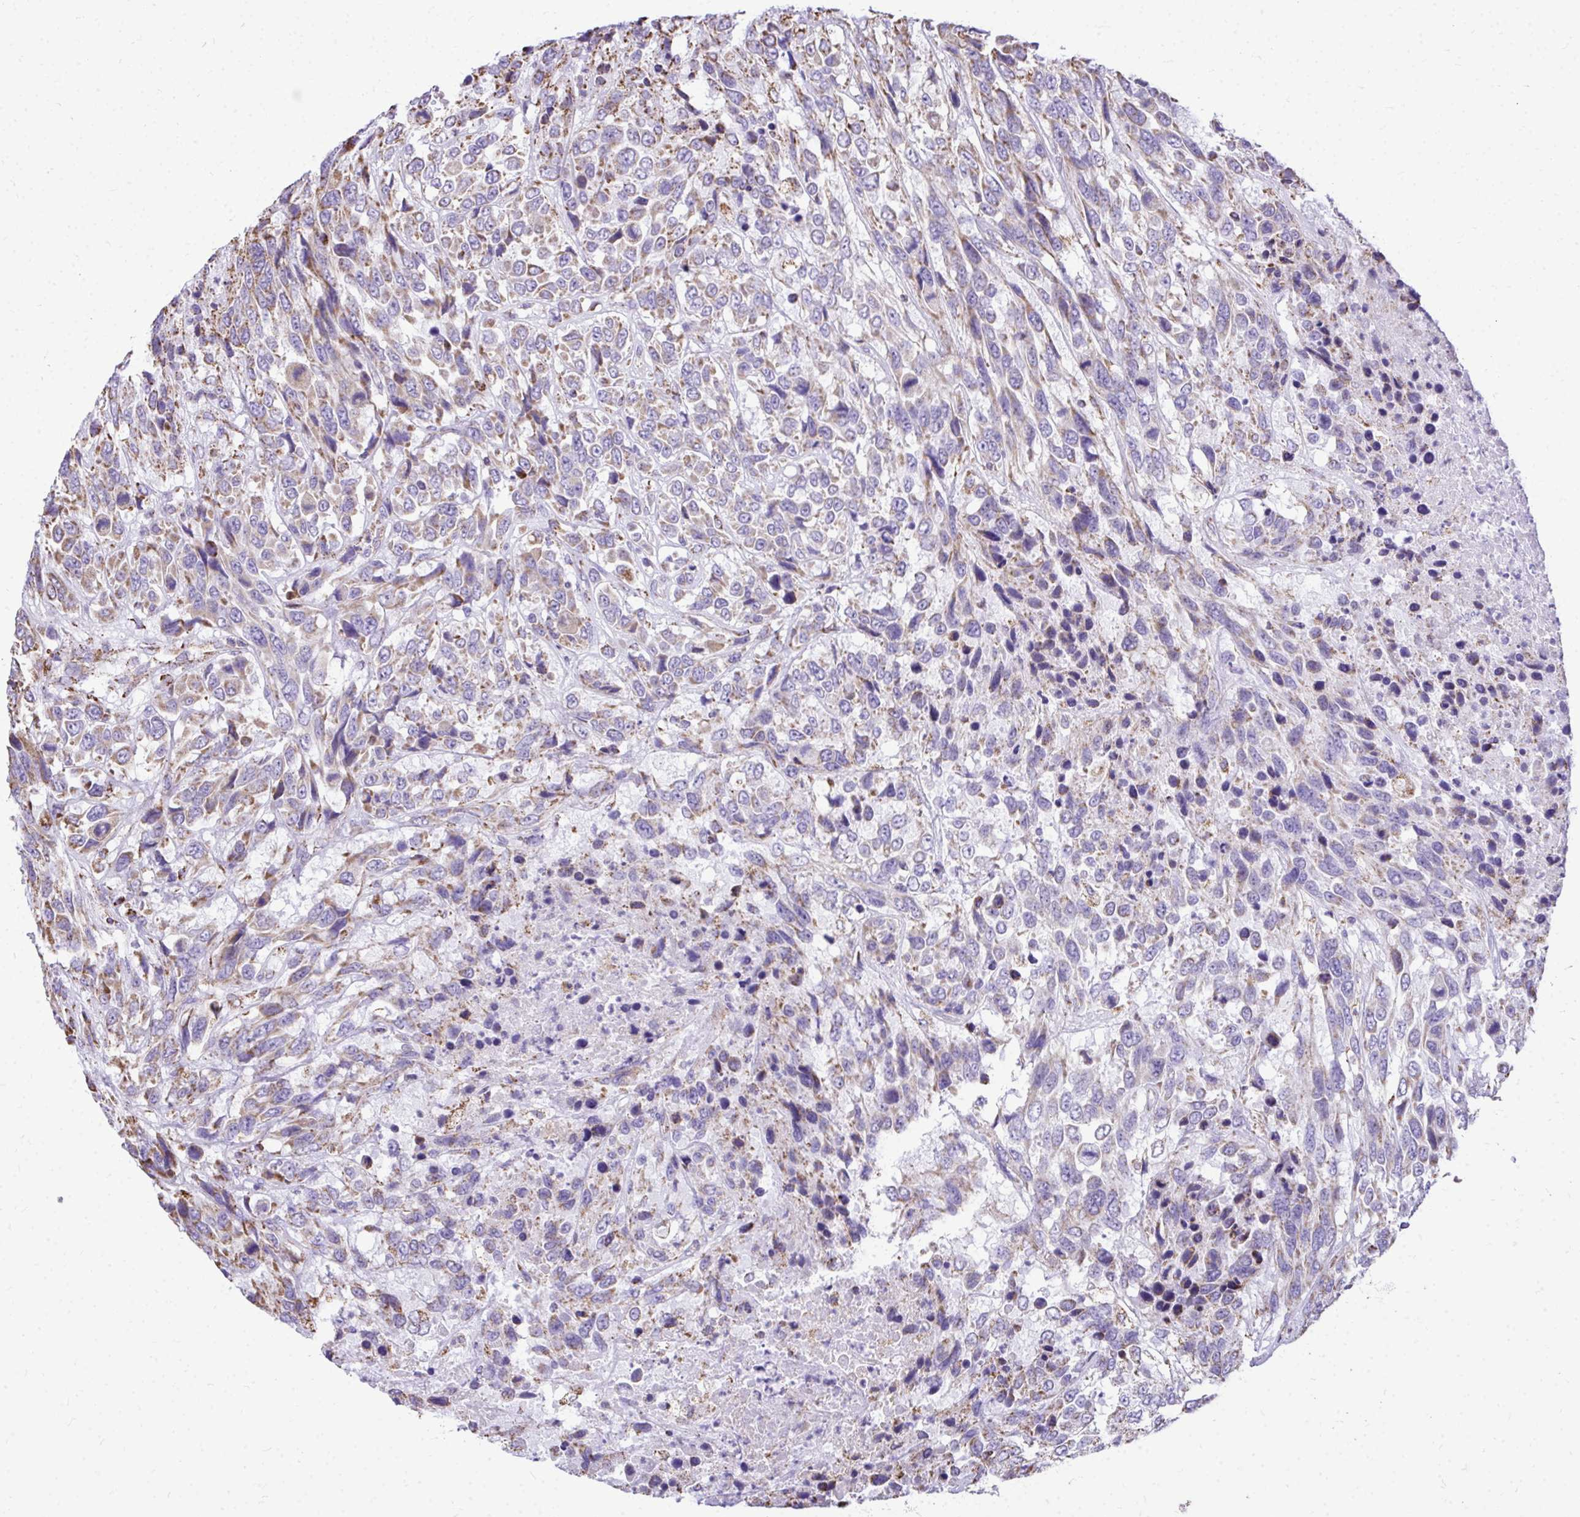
{"staining": {"intensity": "weak", "quantity": "25%-75%", "location": "cytoplasmic/membranous"}, "tissue": "urothelial cancer", "cell_type": "Tumor cells", "image_type": "cancer", "snomed": [{"axis": "morphology", "description": "Urothelial carcinoma, High grade"}, {"axis": "topography", "description": "Urinary bladder"}], "caption": "Urothelial cancer stained for a protein reveals weak cytoplasmic/membranous positivity in tumor cells.", "gene": "MPZL2", "patient": {"sex": "female", "age": 70}}